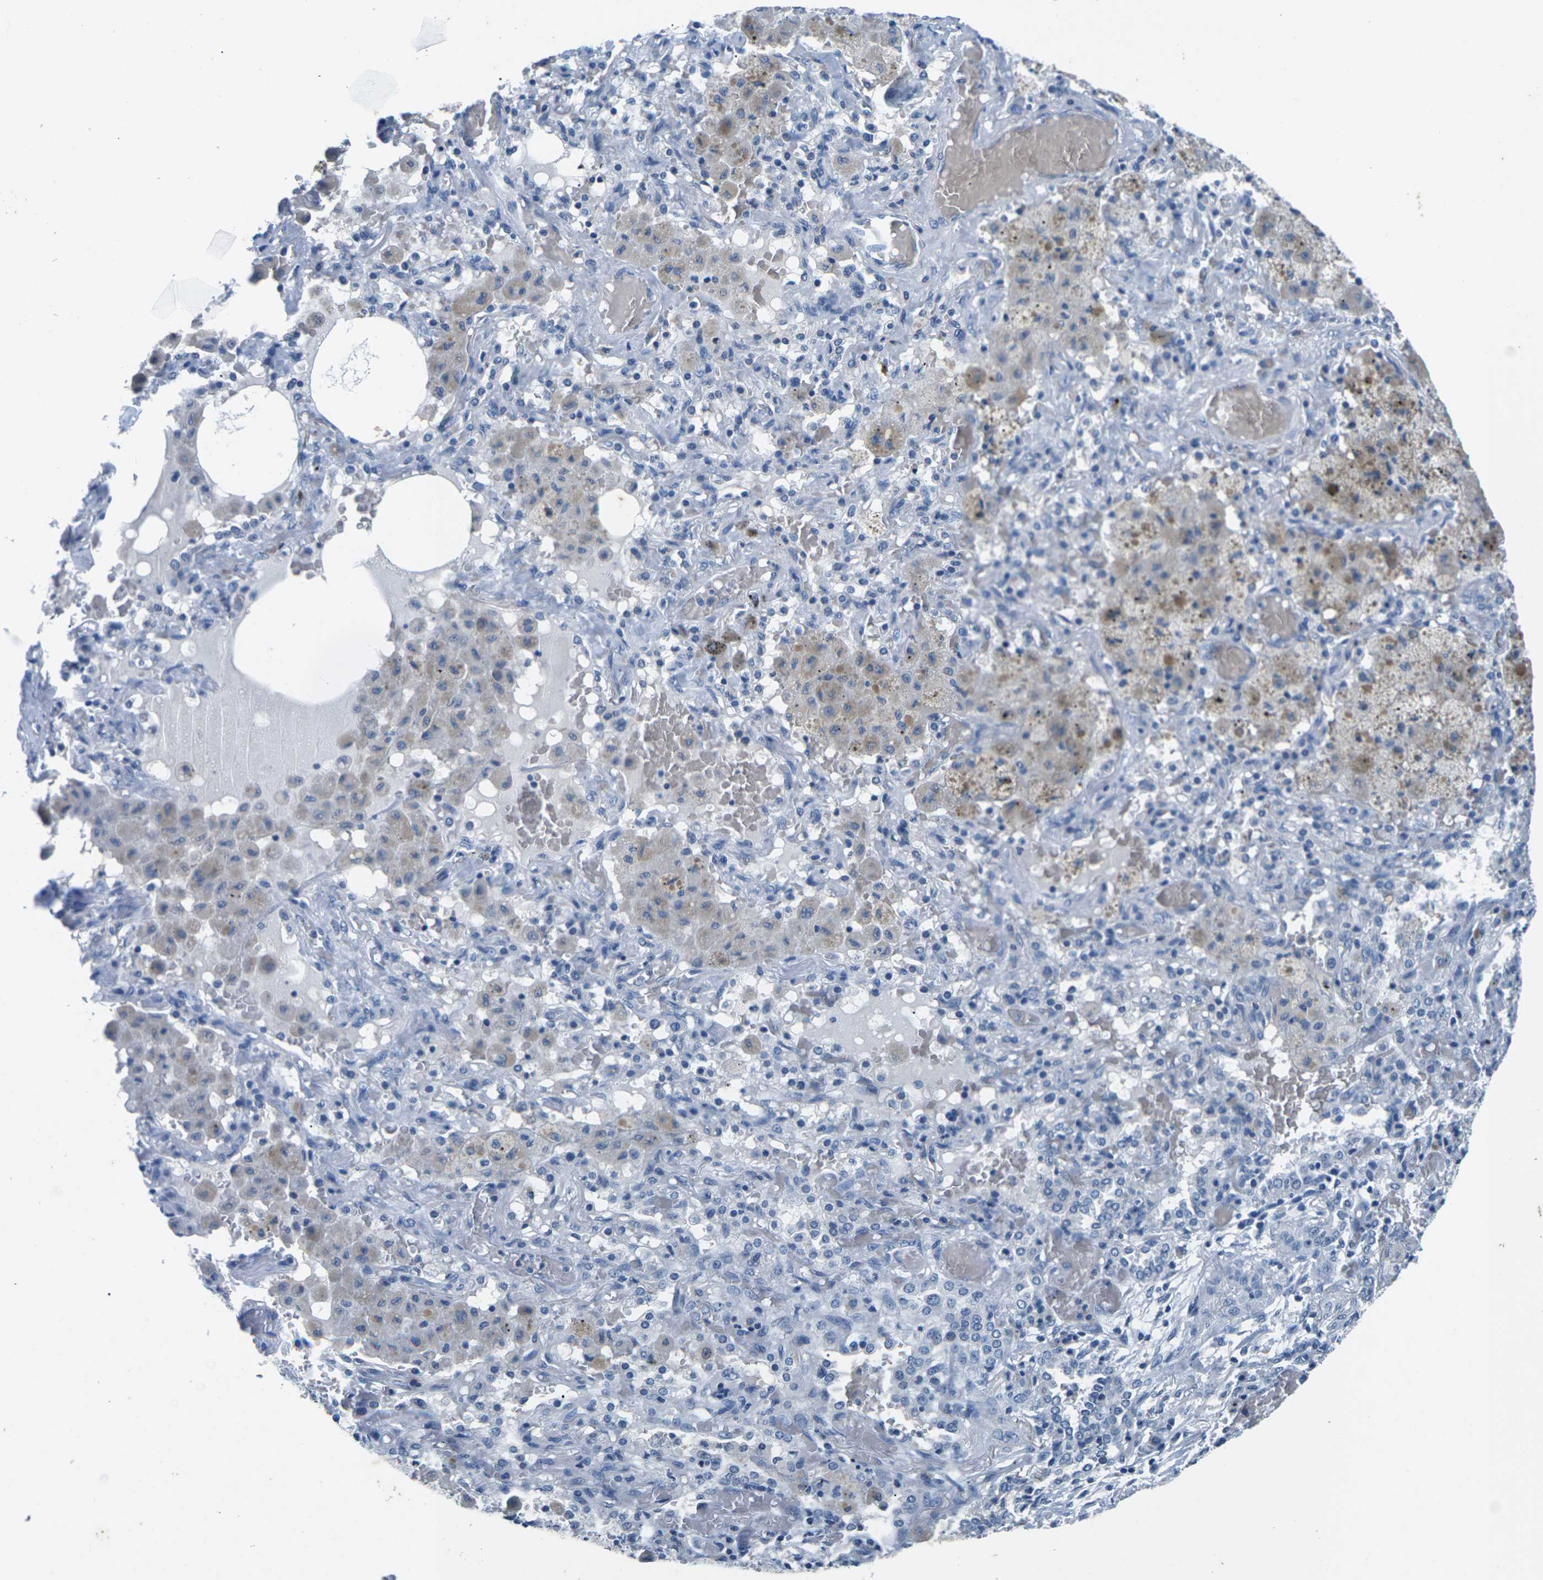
{"staining": {"intensity": "negative", "quantity": "none", "location": "none"}, "tissue": "lung cancer", "cell_type": "Tumor cells", "image_type": "cancer", "snomed": [{"axis": "morphology", "description": "Squamous cell carcinoma, NOS"}, {"axis": "topography", "description": "Lung"}], "caption": "A high-resolution image shows IHC staining of lung squamous cell carcinoma, which displays no significant positivity in tumor cells.", "gene": "UMOD", "patient": {"sex": "female", "age": 47}}